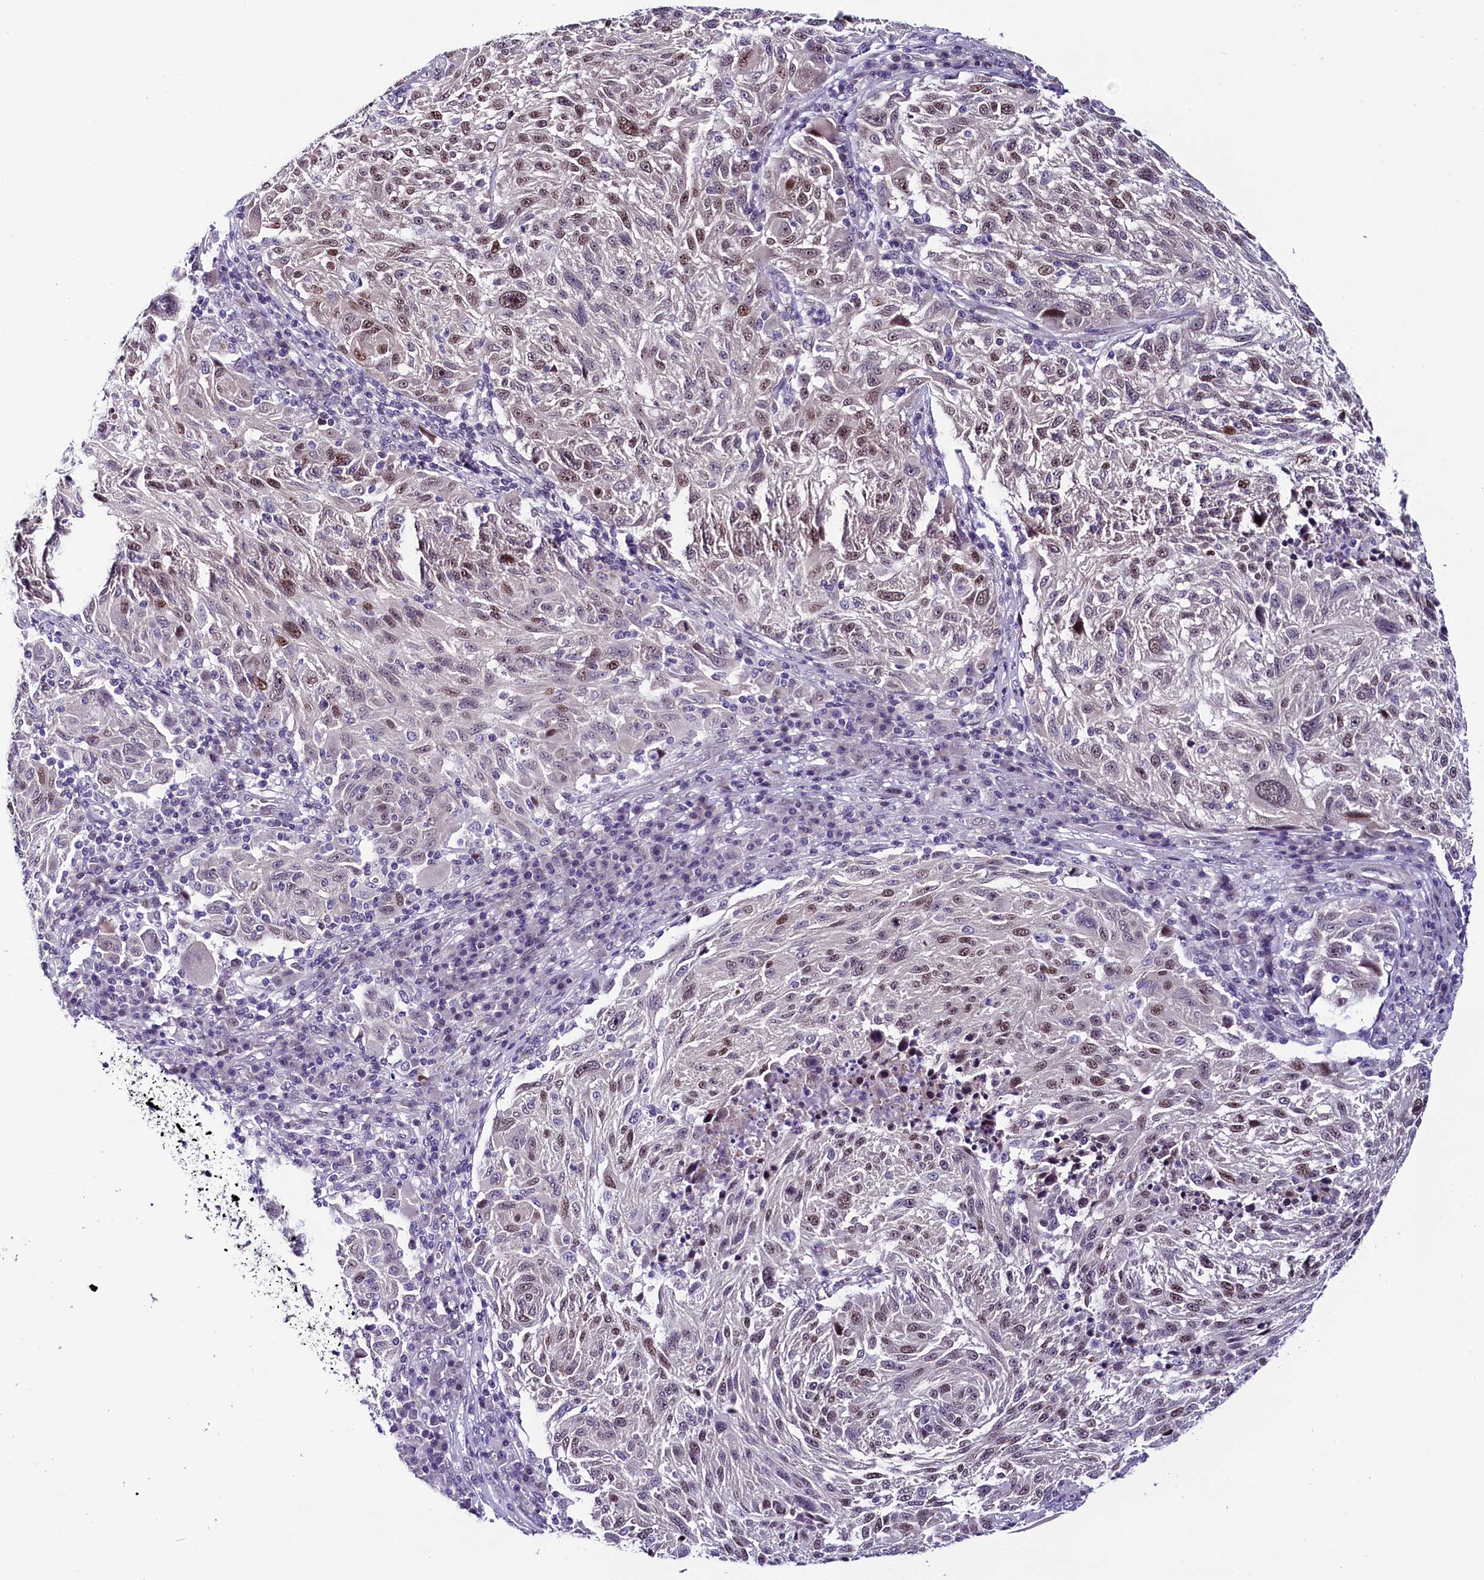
{"staining": {"intensity": "weak", "quantity": "<25%", "location": "nuclear"}, "tissue": "melanoma", "cell_type": "Tumor cells", "image_type": "cancer", "snomed": [{"axis": "morphology", "description": "Malignant melanoma, NOS"}, {"axis": "topography", "description": "Skin"}], "caption": "The micrograph displays no staining of tumor cells in melanoma.", "gene": "CCDC106", "patient": {"sex": "male", "age": 53}}